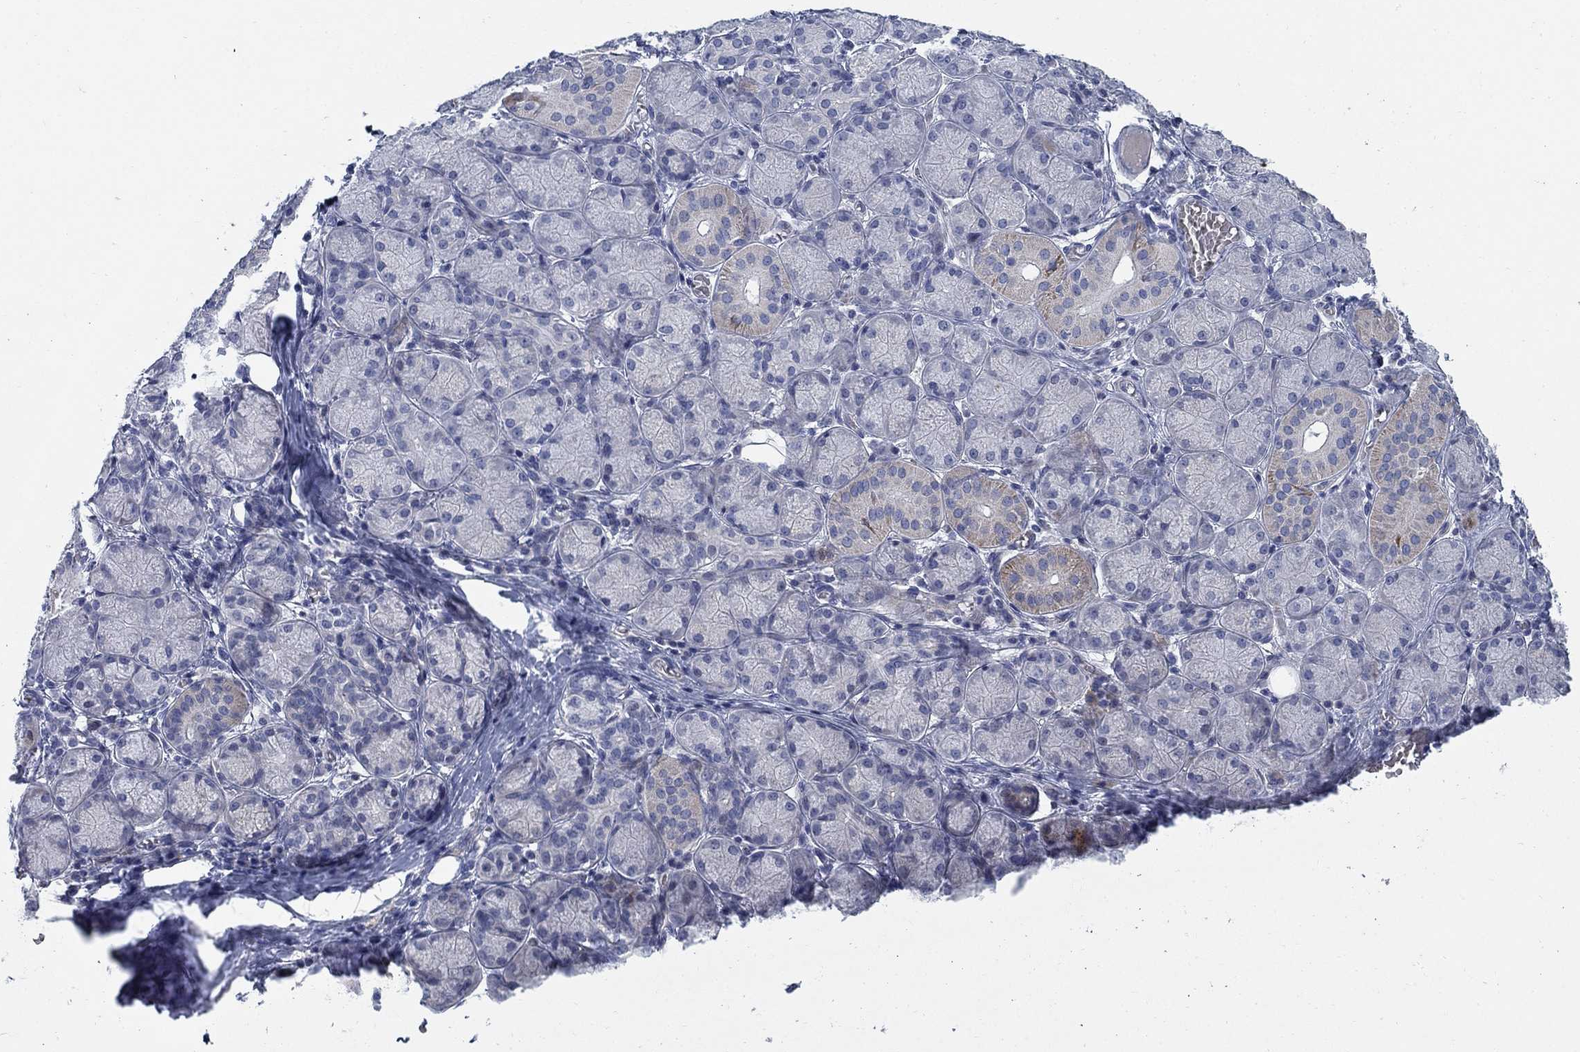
{"staining": {"intensity": "negative", "quantity": "none", "location": "none"}, "tissue": "salivary gland", "cell_type": "Glandular cells", "image_type": "normal", "snomed": [{"axis": "morphology", "description": "Normal tissue, NOS"}, {"axis": "topography", "description": "Salivary gland"}, {"axis": "topography", "description": "Peripheral nerve tissue"}], "caption": "Photomicrograph shows no significant protein staining in glandular cells of benign salivary gland. (DAB IHC with hematoxylin counter stain).", "gene": "DNER", "patient": {"sex": "female", "age": 24}}